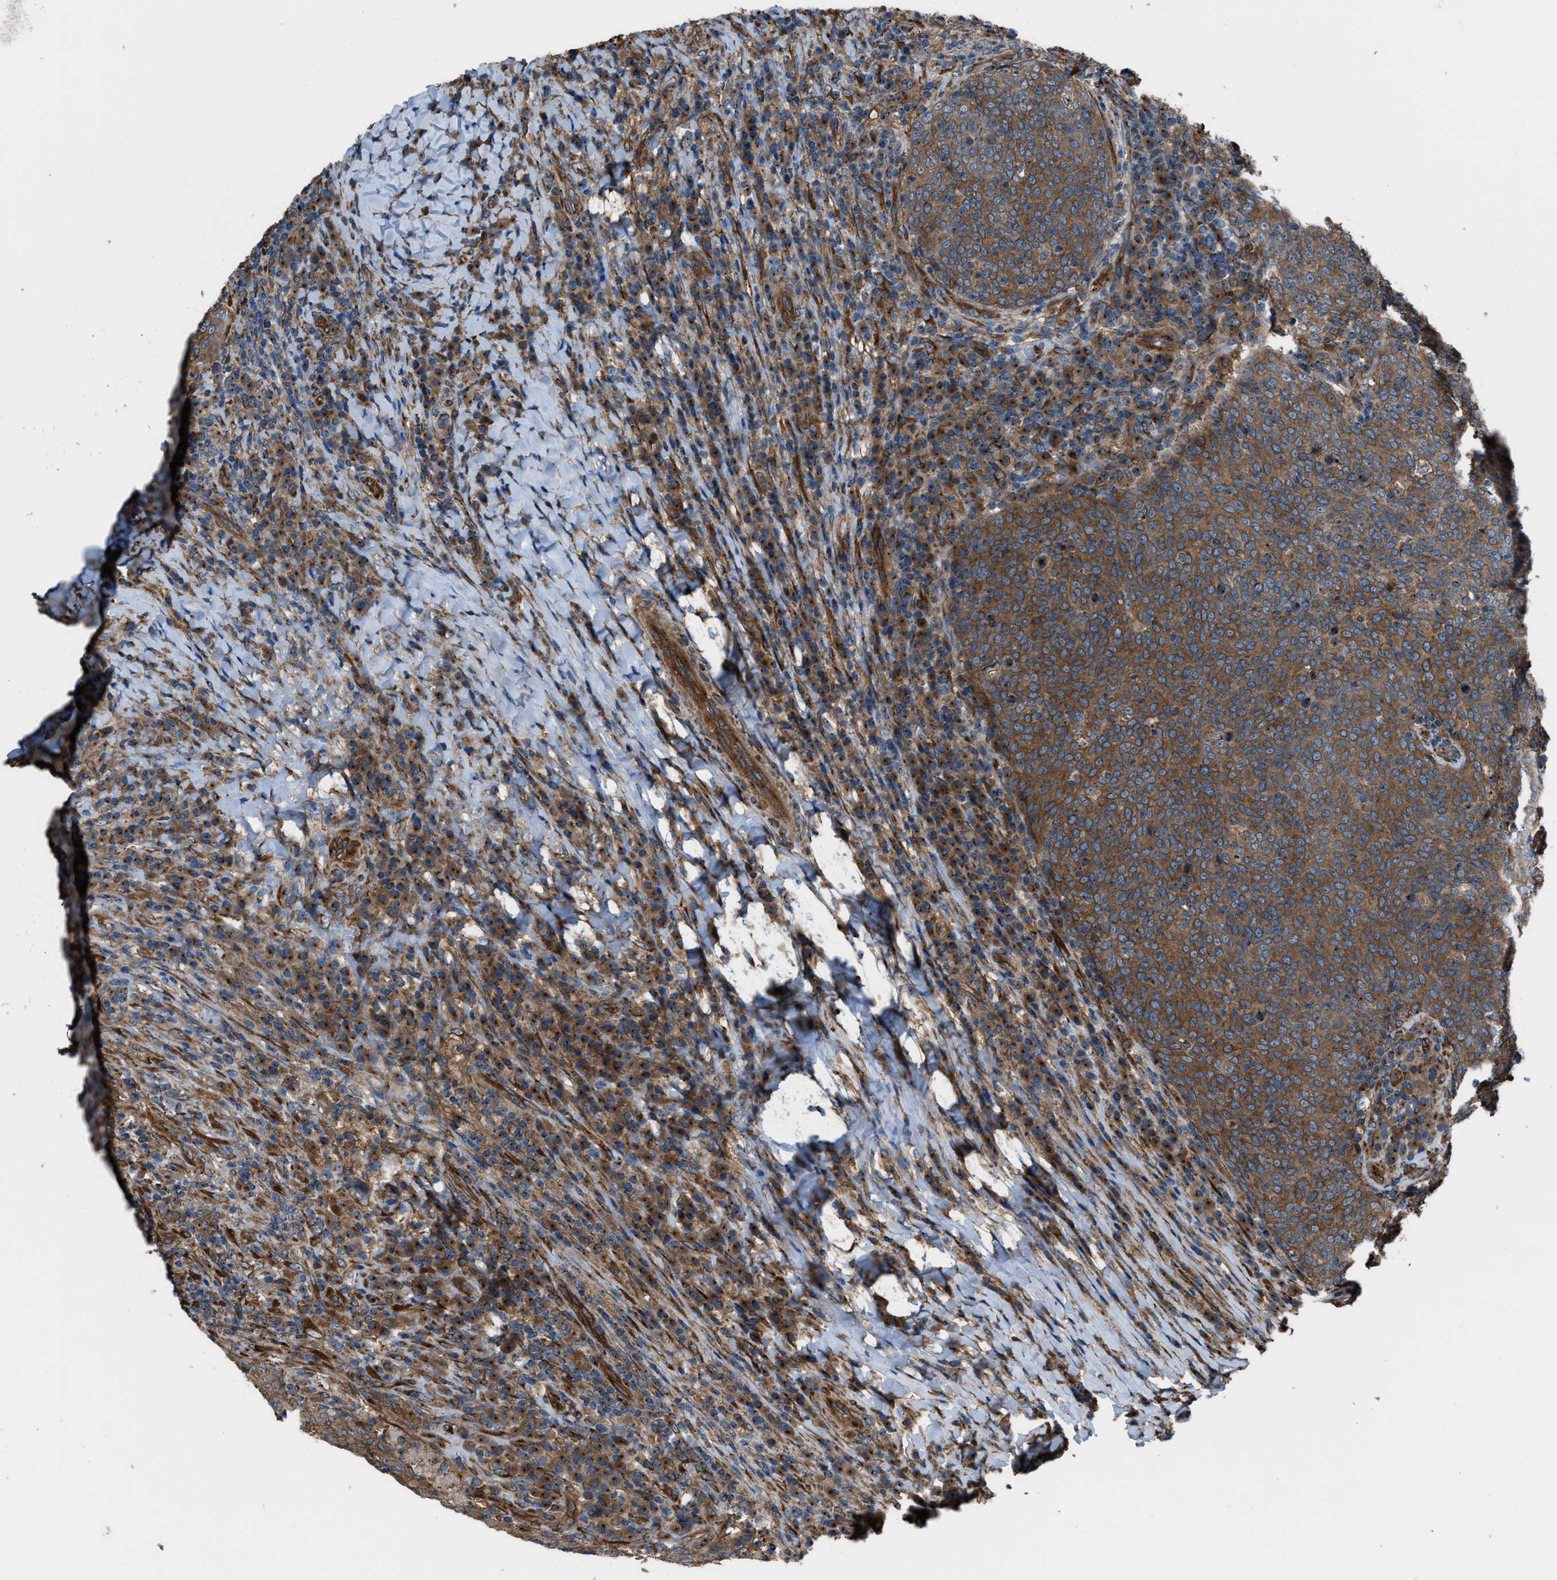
{"staining": {"intensity": "moderate", "quantity": ">75%", "location": "cytoplasmic/membranous"}, "tissue": "head and neck cancer", "cell_type": "Tumor cells", "image_type": "cancer", "snomed": [{"axis": "morphology", "description": "Squamous cell carcinoma, NOS"}, {"axis": "morphology", "description": "Squamous cell carcinoma, metastatic, NOS"}, {"axis": "topography", "description": "Lymph node"}, {"axis": "topography", "description": "Head-Neck"}], "caption": "Immunohistochemistry histopathology image of neoplastic tissue: squamous cell carcinoma (head and neck) stained using IHC reveals medium levels of moderate protein expression localized specifically in the cytoplasmic/membranous of tumor cells, appearing as a cytoplasmic/membranous brown color.", "gene": "TRPC1", "patient": {"sex": "male", "age": 62}}